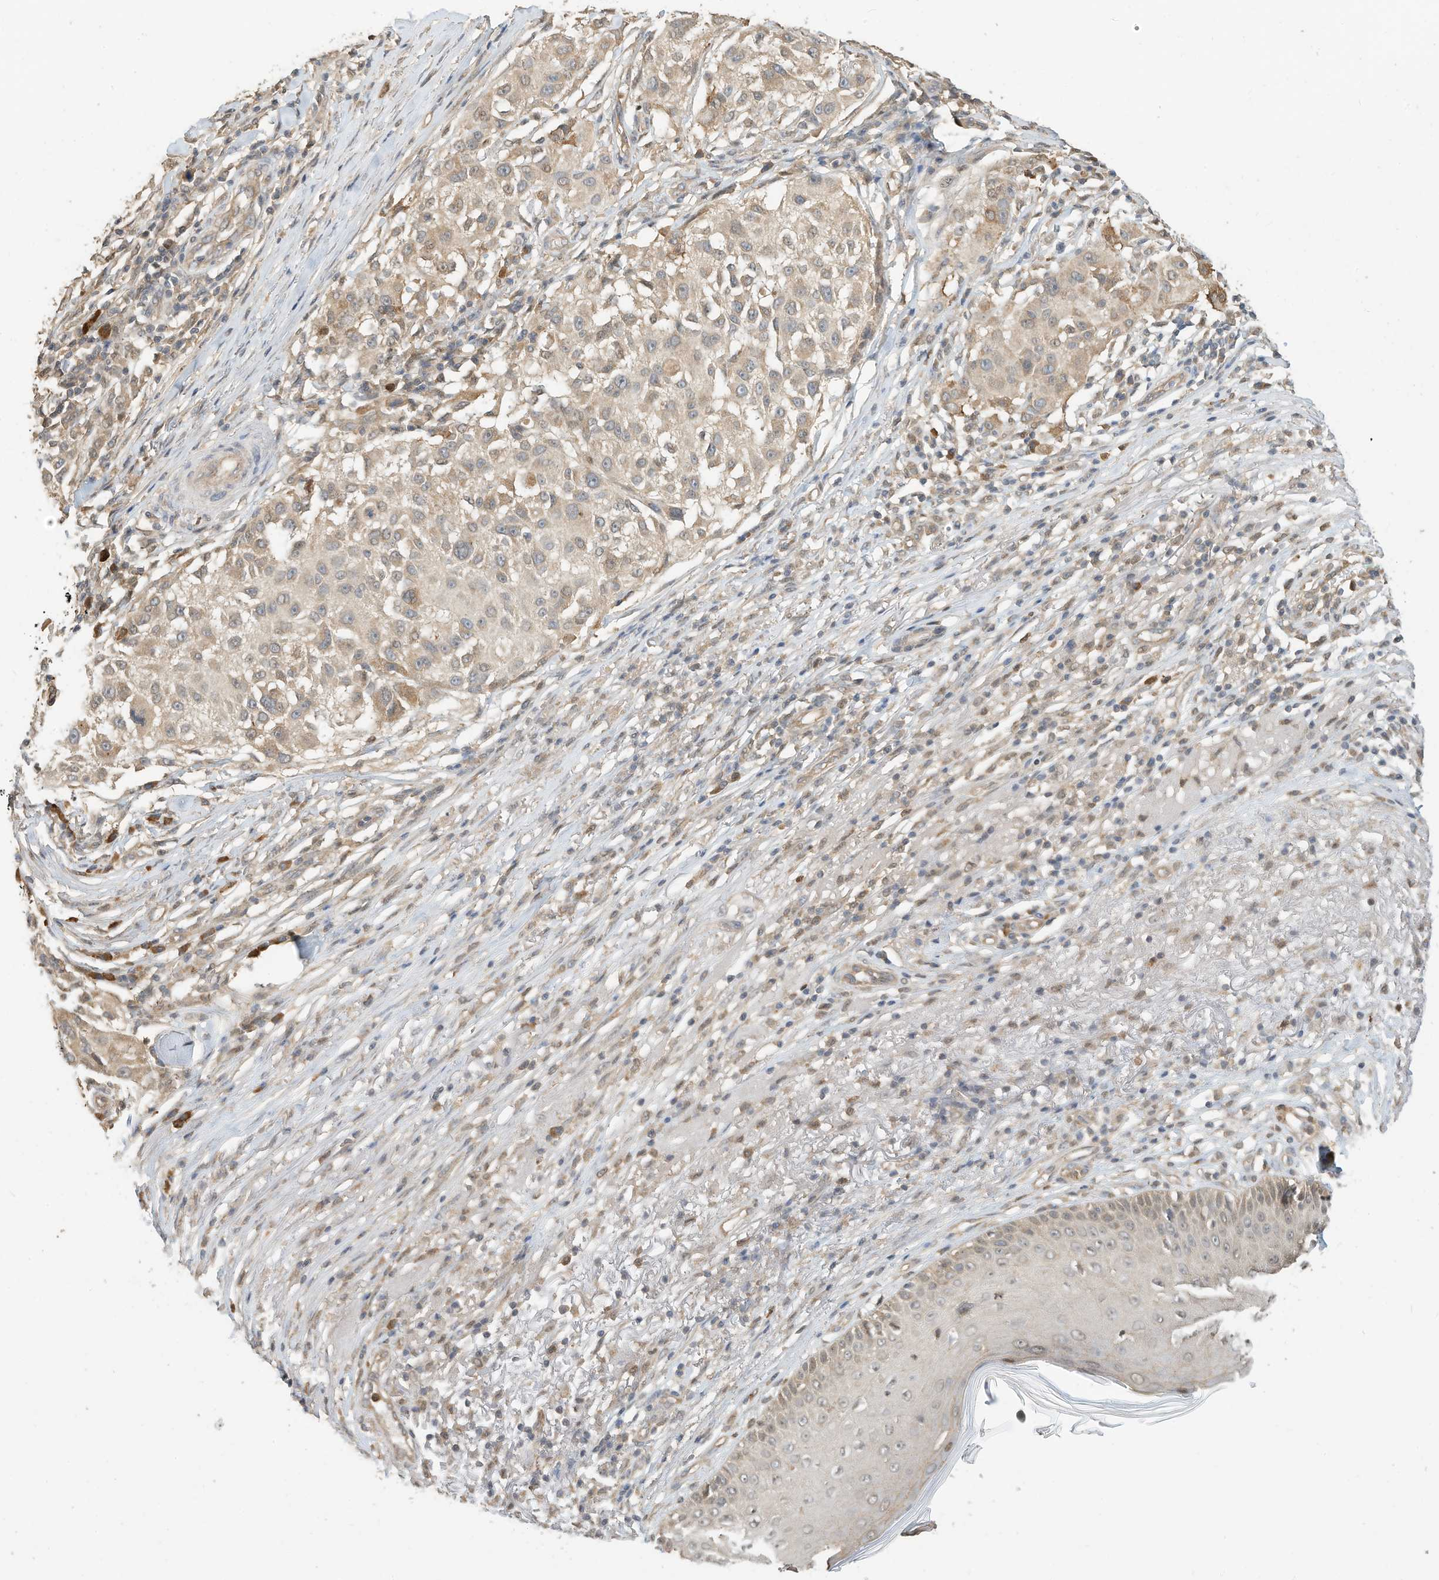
{"staining": {"intensity": "weak", "quantity": "25%-75%", "location": "cytoplasmic/membranous"}, "tissue": "melanoma", "cell_type": "Tumor cells", "image_type": "cancer", "snomed": [{"axis": "morphology", "description": "Necrosis, NOS"}, {"axis": "morphology", "description": "Malignant melanoma, NOS"}, {"axis": "topography", "description": "Skin"}], "caption": "Immunohistochemistry (IHC) histopathology image of neoplastic tissue: melanoma stained using immunohistochemistry (IHC) reveals low levels of weak protein expression localized specifically in the cytoplasmic/membranous of tumor cells, appearing as a cytoplasmic/membranous brown color.", "gene": "OFD1", "patient": {"sex": "female", "age": 87}}